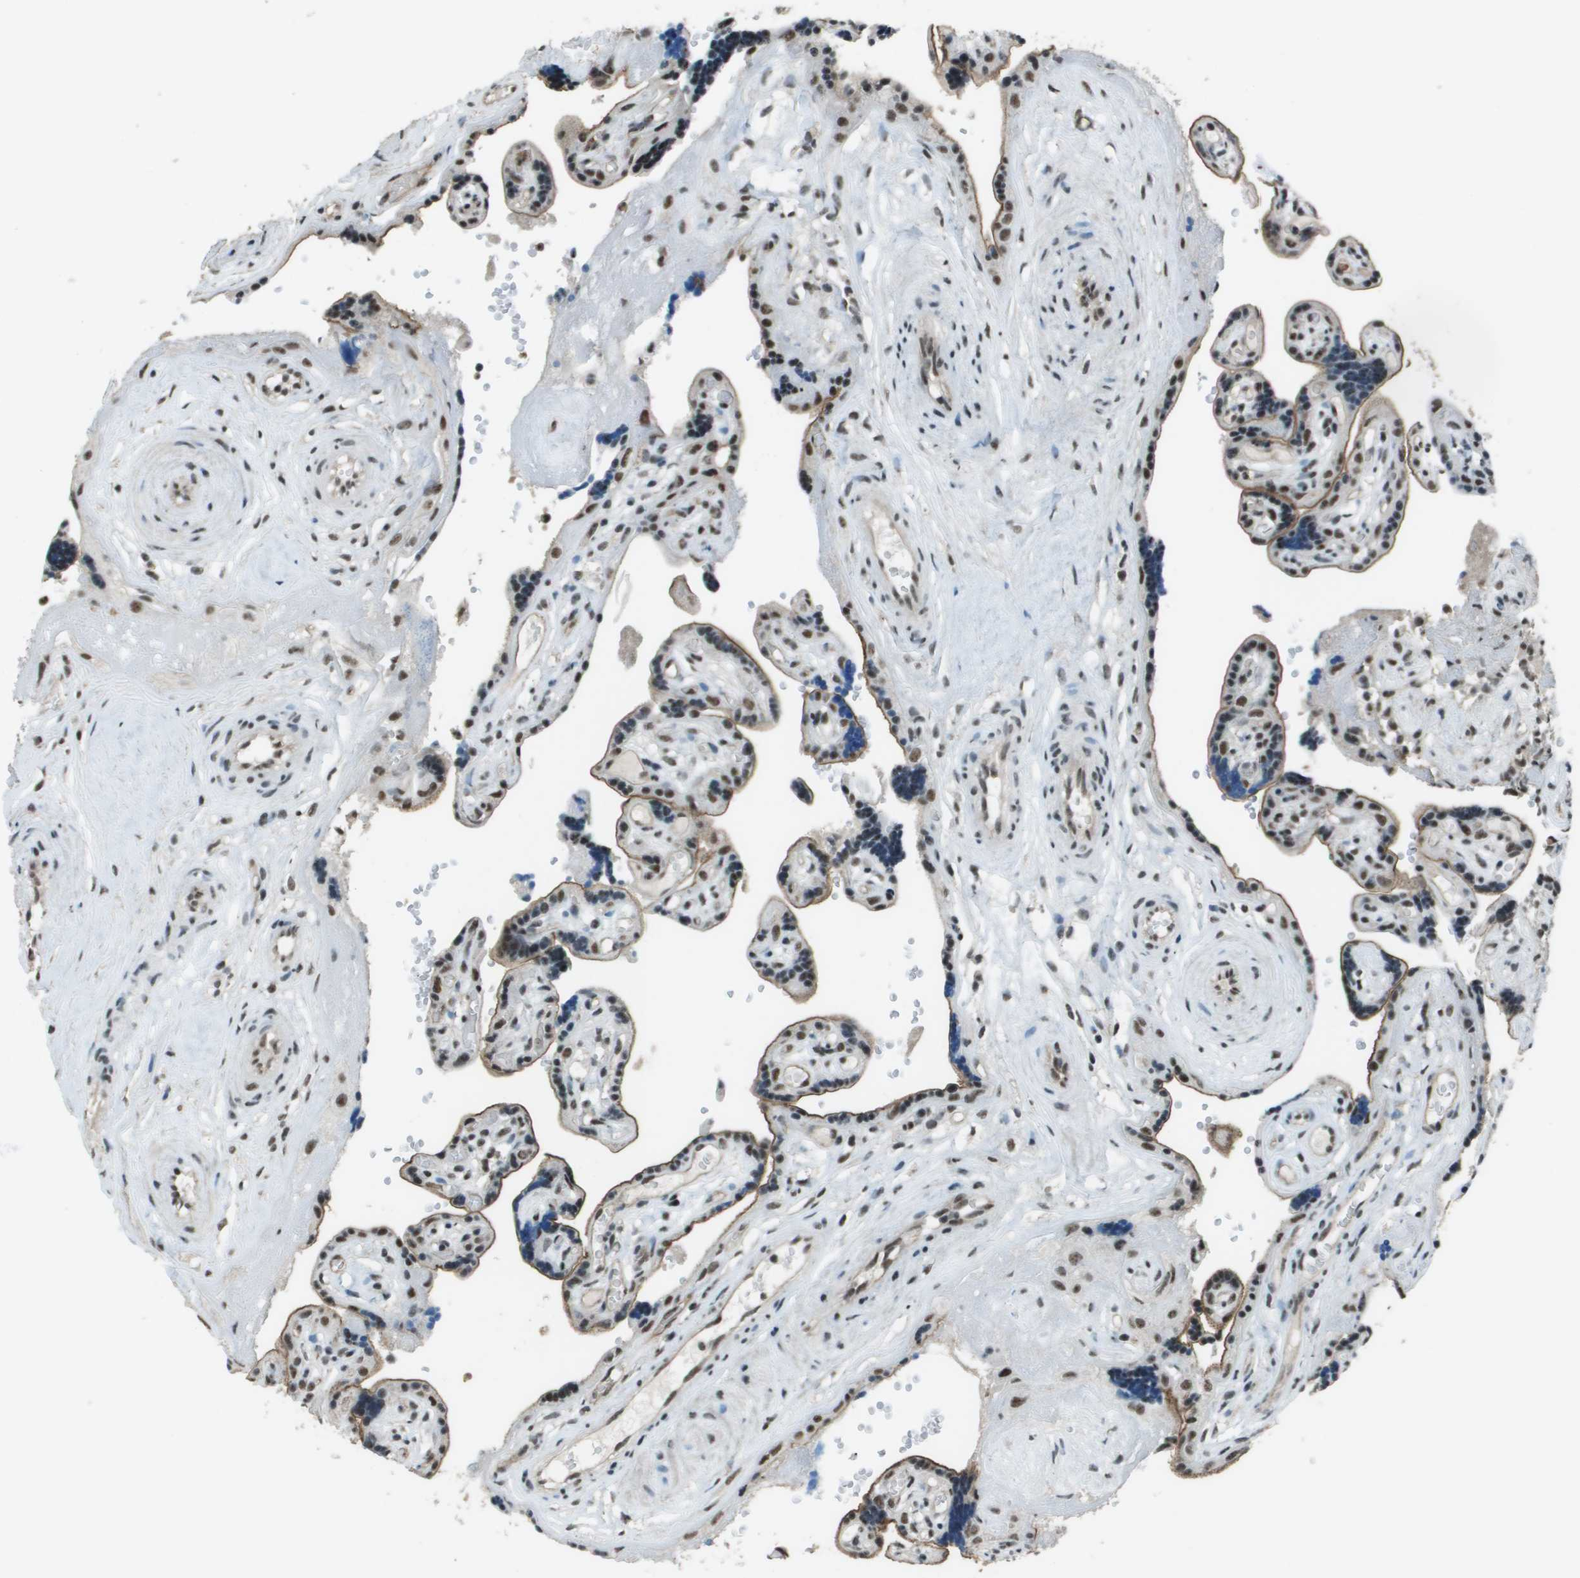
{"staining": {"intensity": "moderate", "quantity": "25%-75%", "location": "nuclear"}, "tissue": "placenta", "cell_type": "Decidual cells", "image_type": "normal", "snomed": [{"axis": "morphology", "description": "Normal tissue, NOS"}, {"axis": "topography", "description": "Placenta"}], "caption": "This micrograph reveals IHC staining of benign human placenta, with medium moderate nuclear expression in approximately 25%-75% of decidual cells.", "gene": "DEPDC1", "patient": {"sex": "female", "age": 30}}